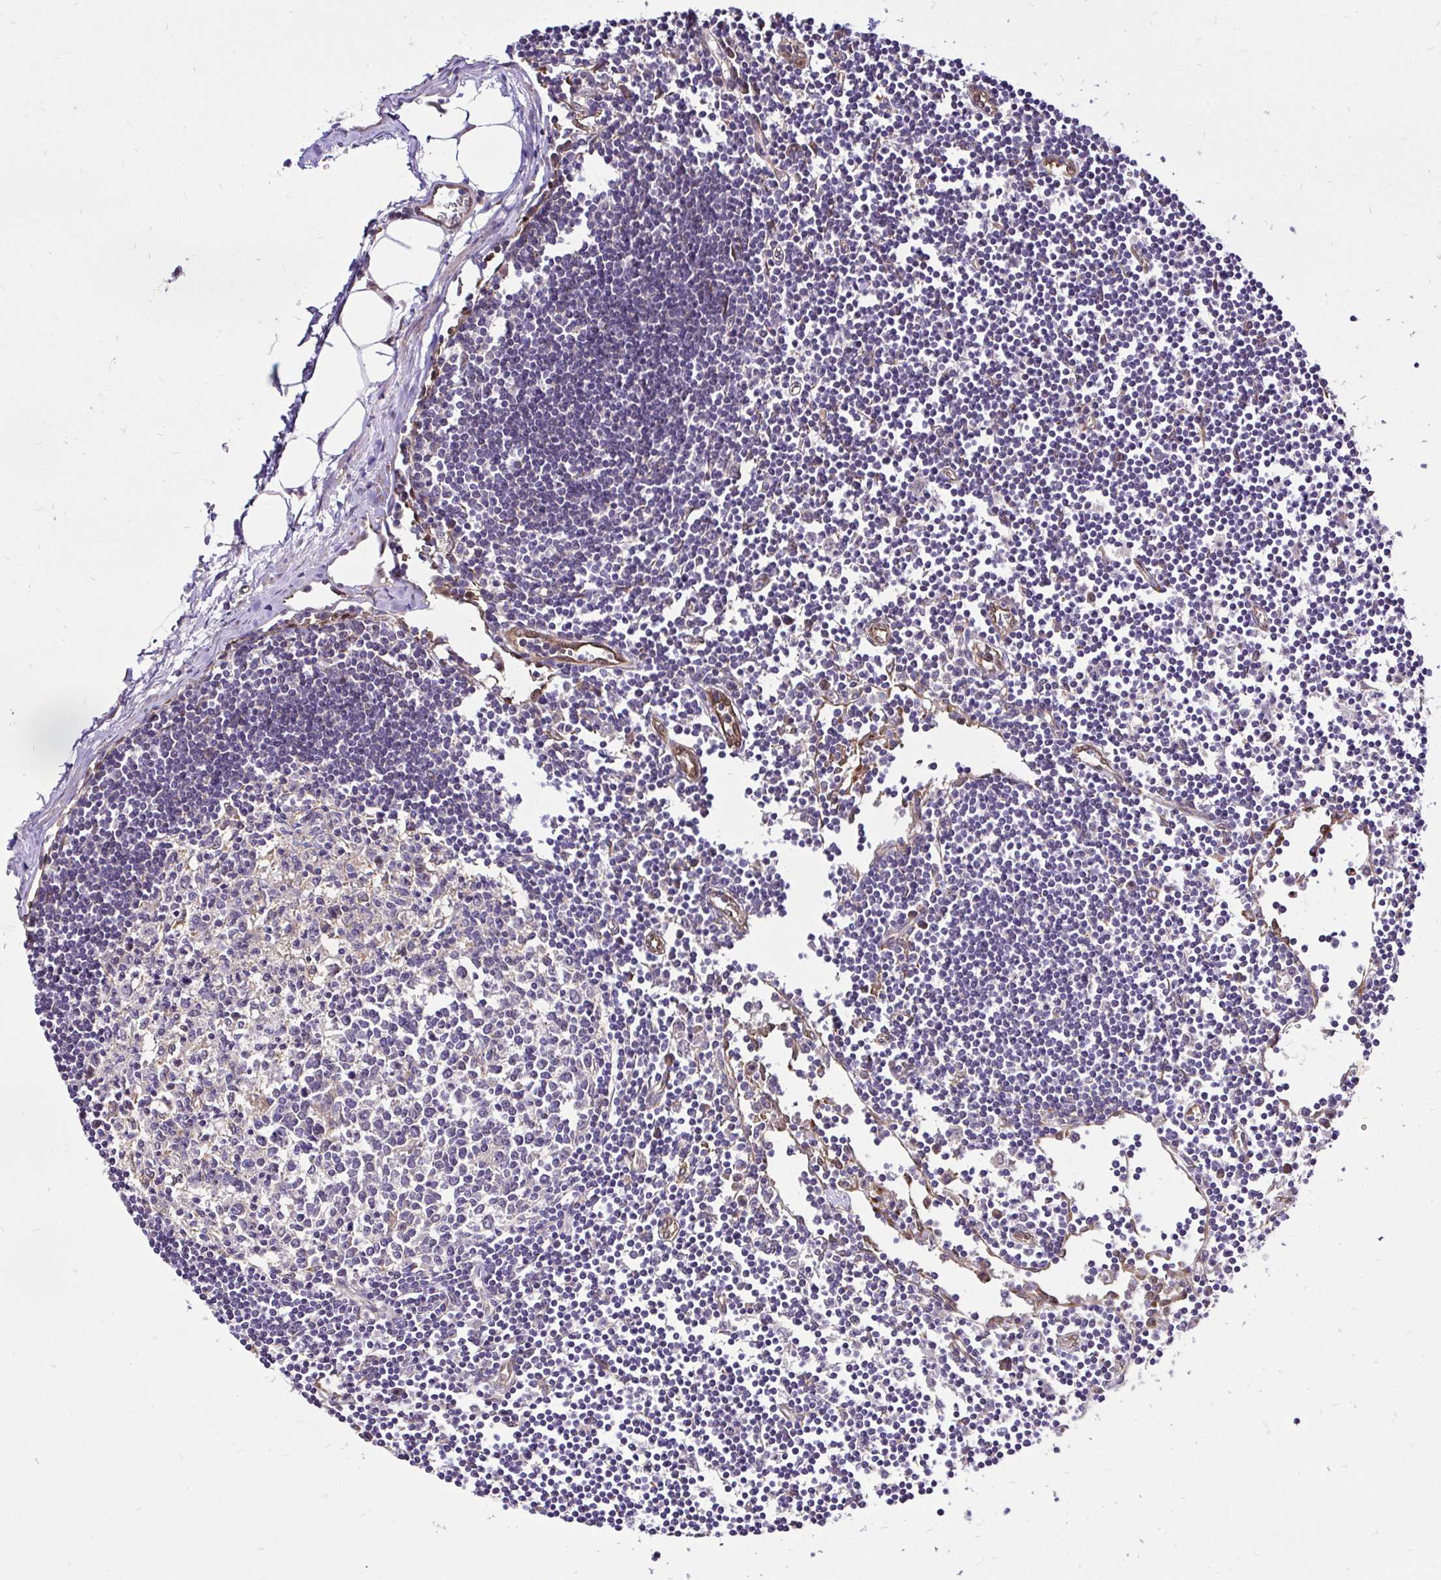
{"staining": {"intensity": "weak", "quantity": "25%-75%", "location": "cytoplasmic/membranous"}, "tissue": "lymph node", "cell_type": "Germinal center cells", "image_type": "normal", "snomed": [{"axis": "morphology", "description": "Normal tissue, NOS"}, {"axis": "topography", "description": "Lymph node"}], "caption": "A high-resolution photomicrograph shows immunohistochemistry staining of normal lymph node, which exhibits weak cytoplasmic/membranous positivity in about 25%-75% of germinal center cells. (IHC, brightfield microscopy, high magnification).", "gene": "CCDC122", "patient": {"sex": "female", "age": 65}}